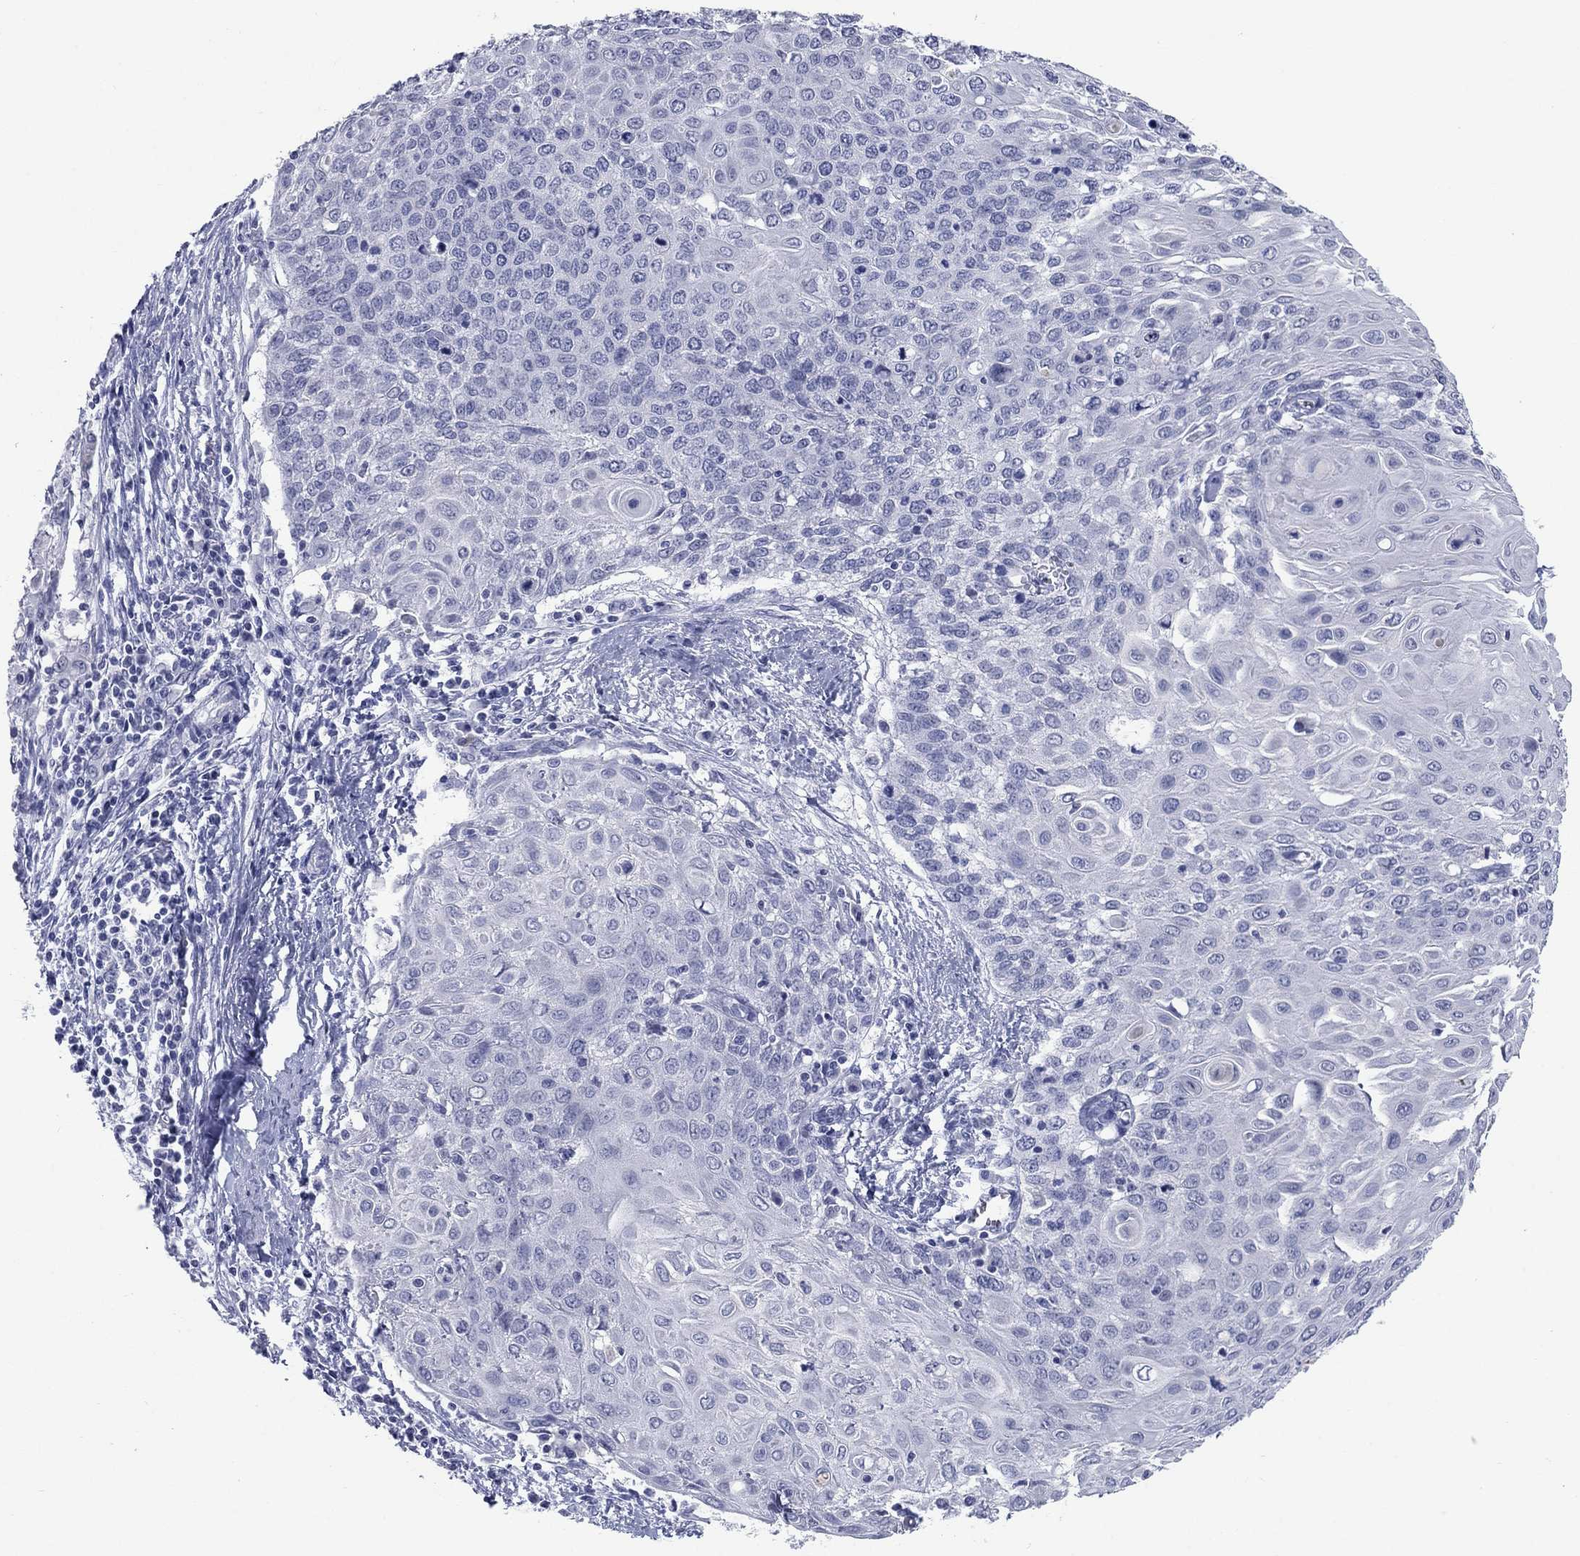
{"staining": {"intensity": "negative", "quantity": "none", "location": "none"}, "tissue": "cervical cancer", "cell_type": "Tumor cells", "image_type": "cancer", "snomed": [{"axis": "morphology", "description": "Squamous cell carcinoma, NOS"}, {"axis": "topography", "description": "Cervix"}], "caption": "The IHC micrograph has no significant positivity in tumor cells of cervical squamous cell carcinoma tissue.", "gene": "ATP6V1G2", "patient": {"sex": "female", "age": 39}}